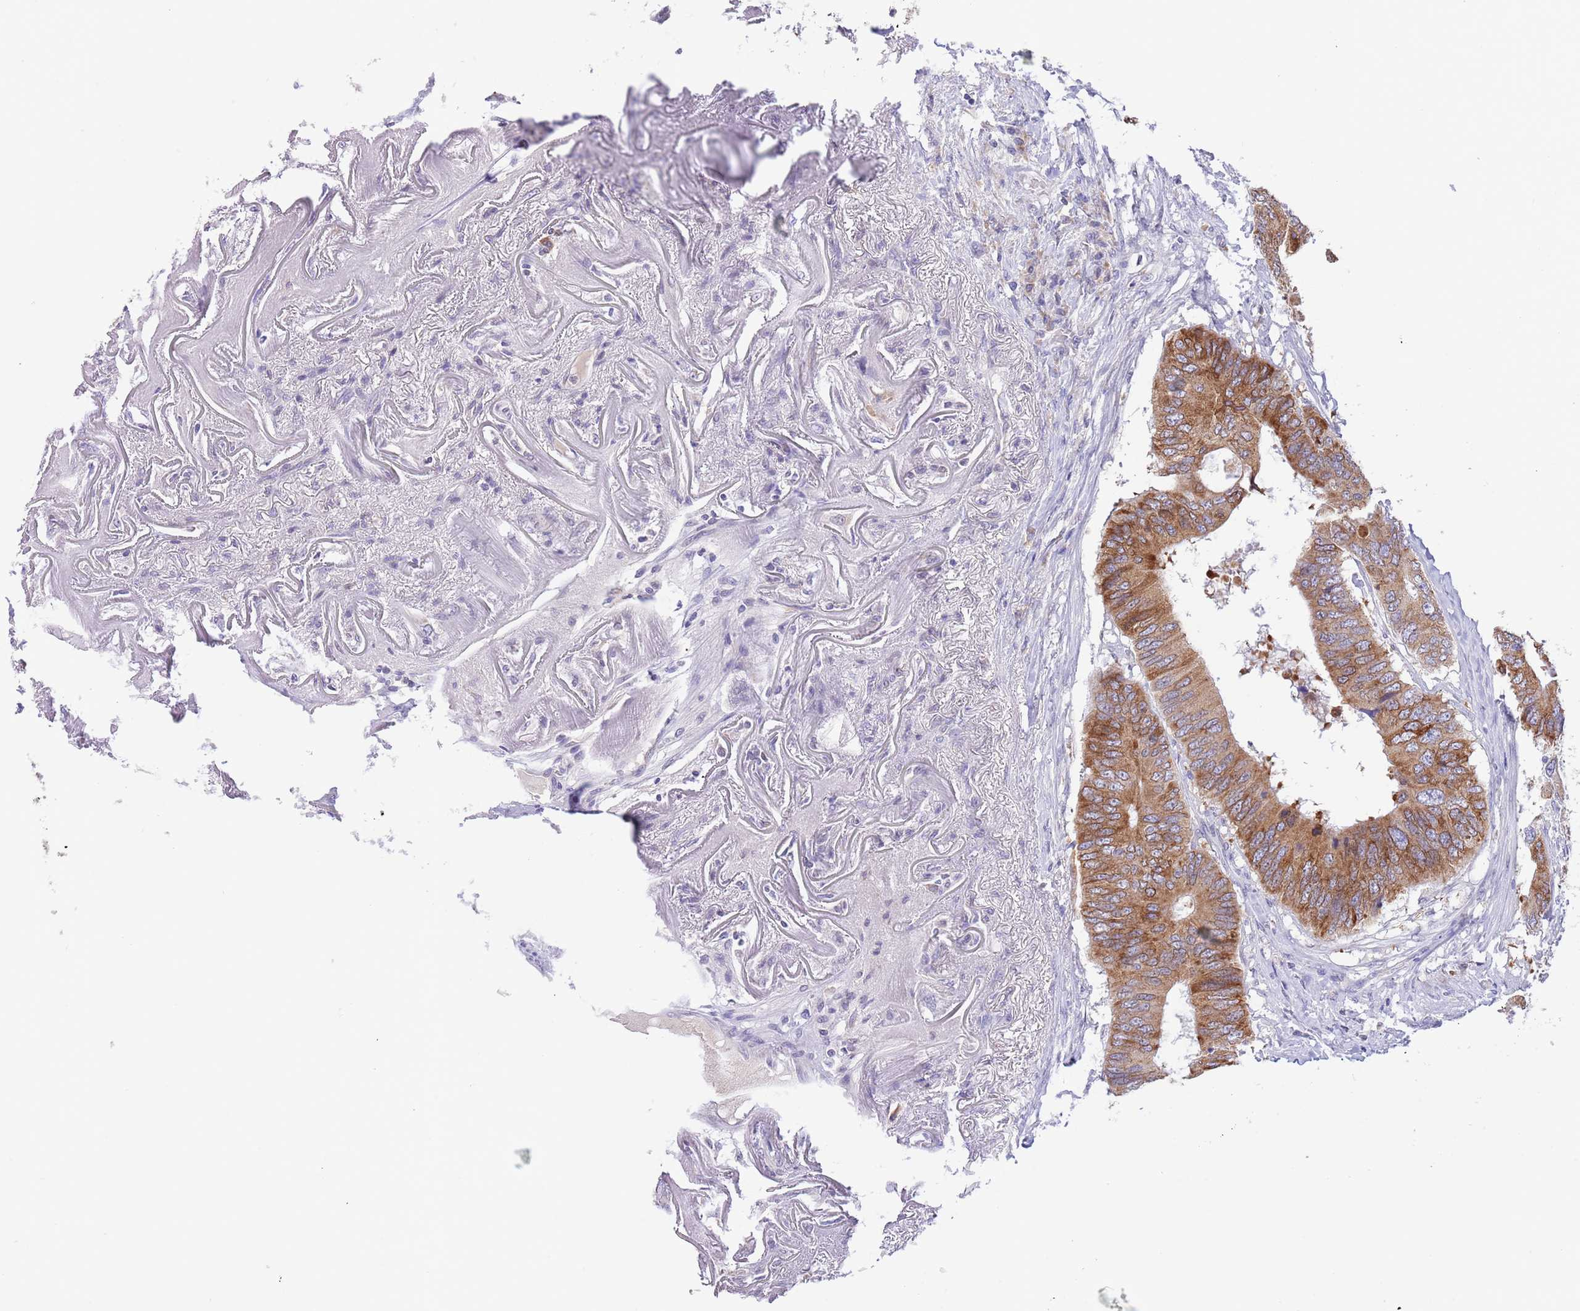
{"staining": {"intensity": "strong", "quantity": ">75%", "location": "cytoplasmic/membranous"}, "tissue": "colorectal cancer", "cell_type": "Tumor cells", "image_type": "cancer", "snomed": [{"axis": "morphology", "description": "Adenocarcinoma, NOS"}, {"axis": "topography", "description": "Colon"}], "caption": "Adenocarcinoma (colorectal) tissue demonstrates strong cytoplasmic/membranous staining in about >75% of tumor cells", "gene": "EBPL", "patient": {"sex": "male", "age": 71}}